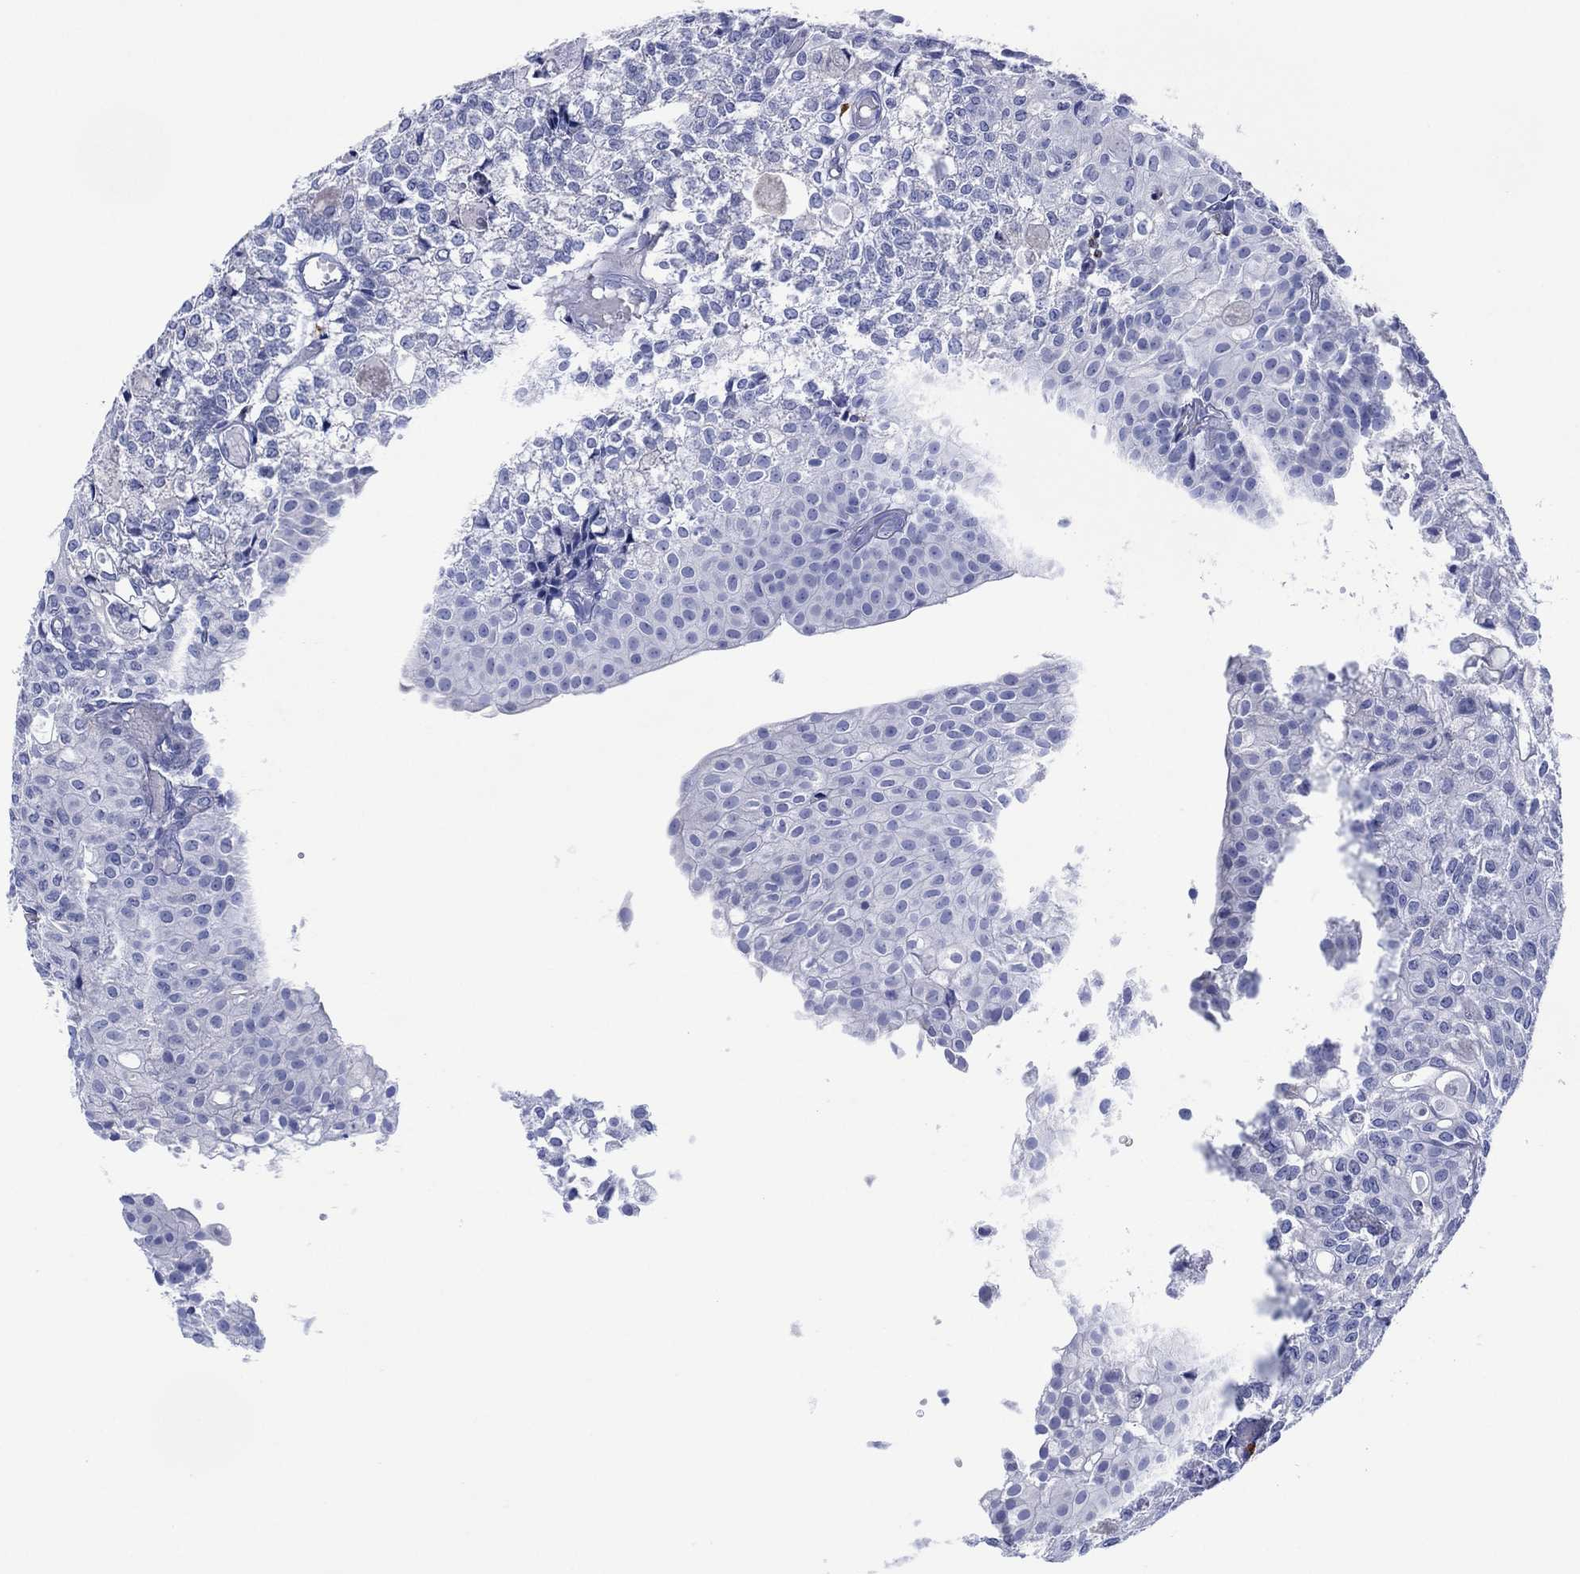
{"staining": {"intensity": "negative", "quantity": "none", "location": "none"}, "tissue": "urothelial cancer", "cell_type": "Tumor cells", "image_type": "cancer", "snomed": [{"axis": "morphology", "description": "Urothelial carcinoma, Low grade"}, {"axis": "topography", "description": "Urinary bladder"}], "caption": "Micrograph shows no significant protein staining in tumor cells of urothelial carcinoma (low-grade).", "gene": "DPP4", "patient": {"sex": "male", "age": 89}}